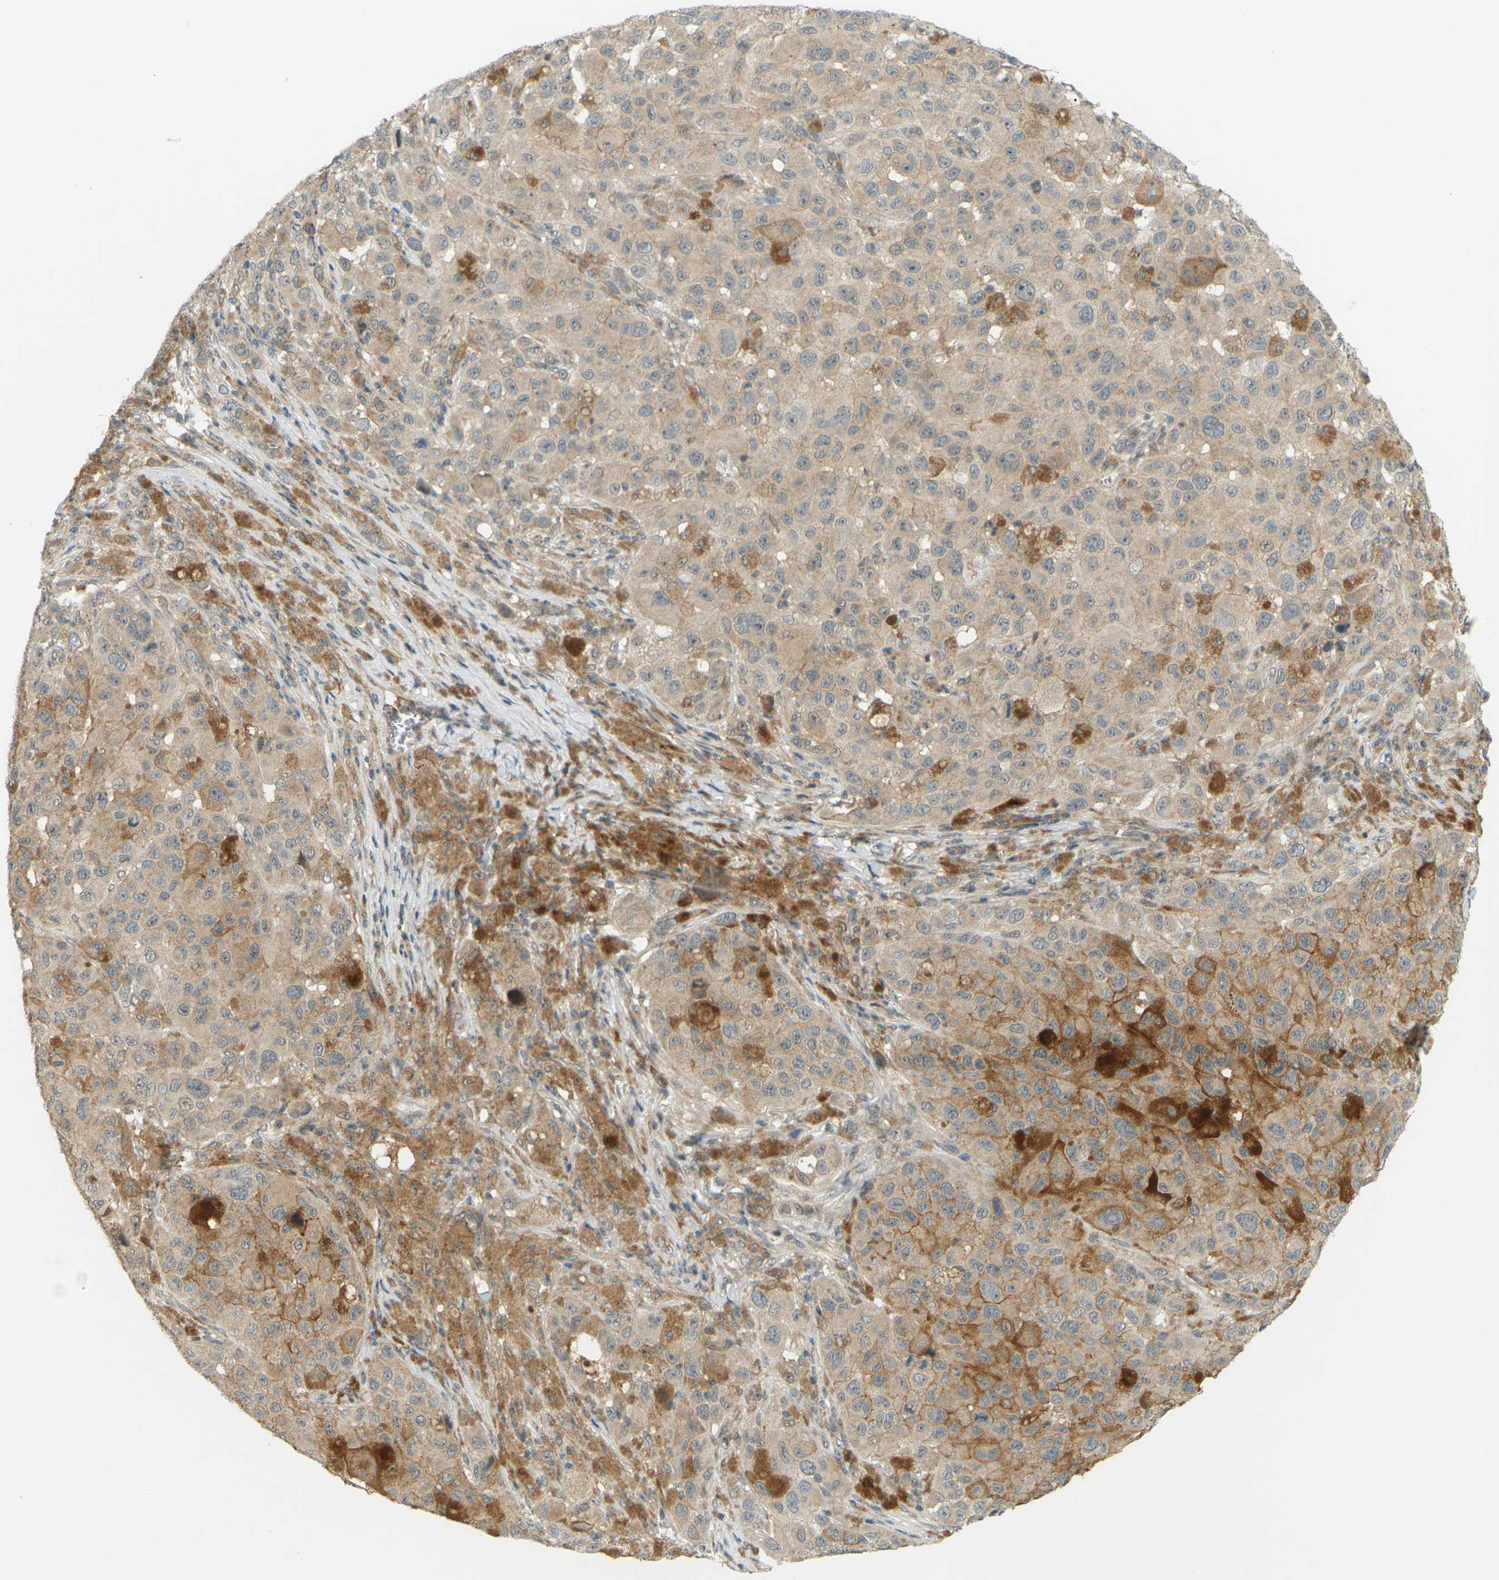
{"staining": {"intensity": "moderate", "quantity": ">75%", "location": "cytoplasmic/membranous"}, "tissue": "melanoma", "cell_type": "Tumor cells", "image_type": "cancer", "snomed": [{"axis": "morphology", "description": "Malignant melanoma, NOS"}, {"axis": "topography", "description": "Skin"}], "caption": "Moderate cytoplasmic/membranous staining for a protein is identified in approximately >75% of tumor cells of malignant melanoma using IHC.", "gene": "SOCS6", "patient": {"sex": "male", "age": 96}}